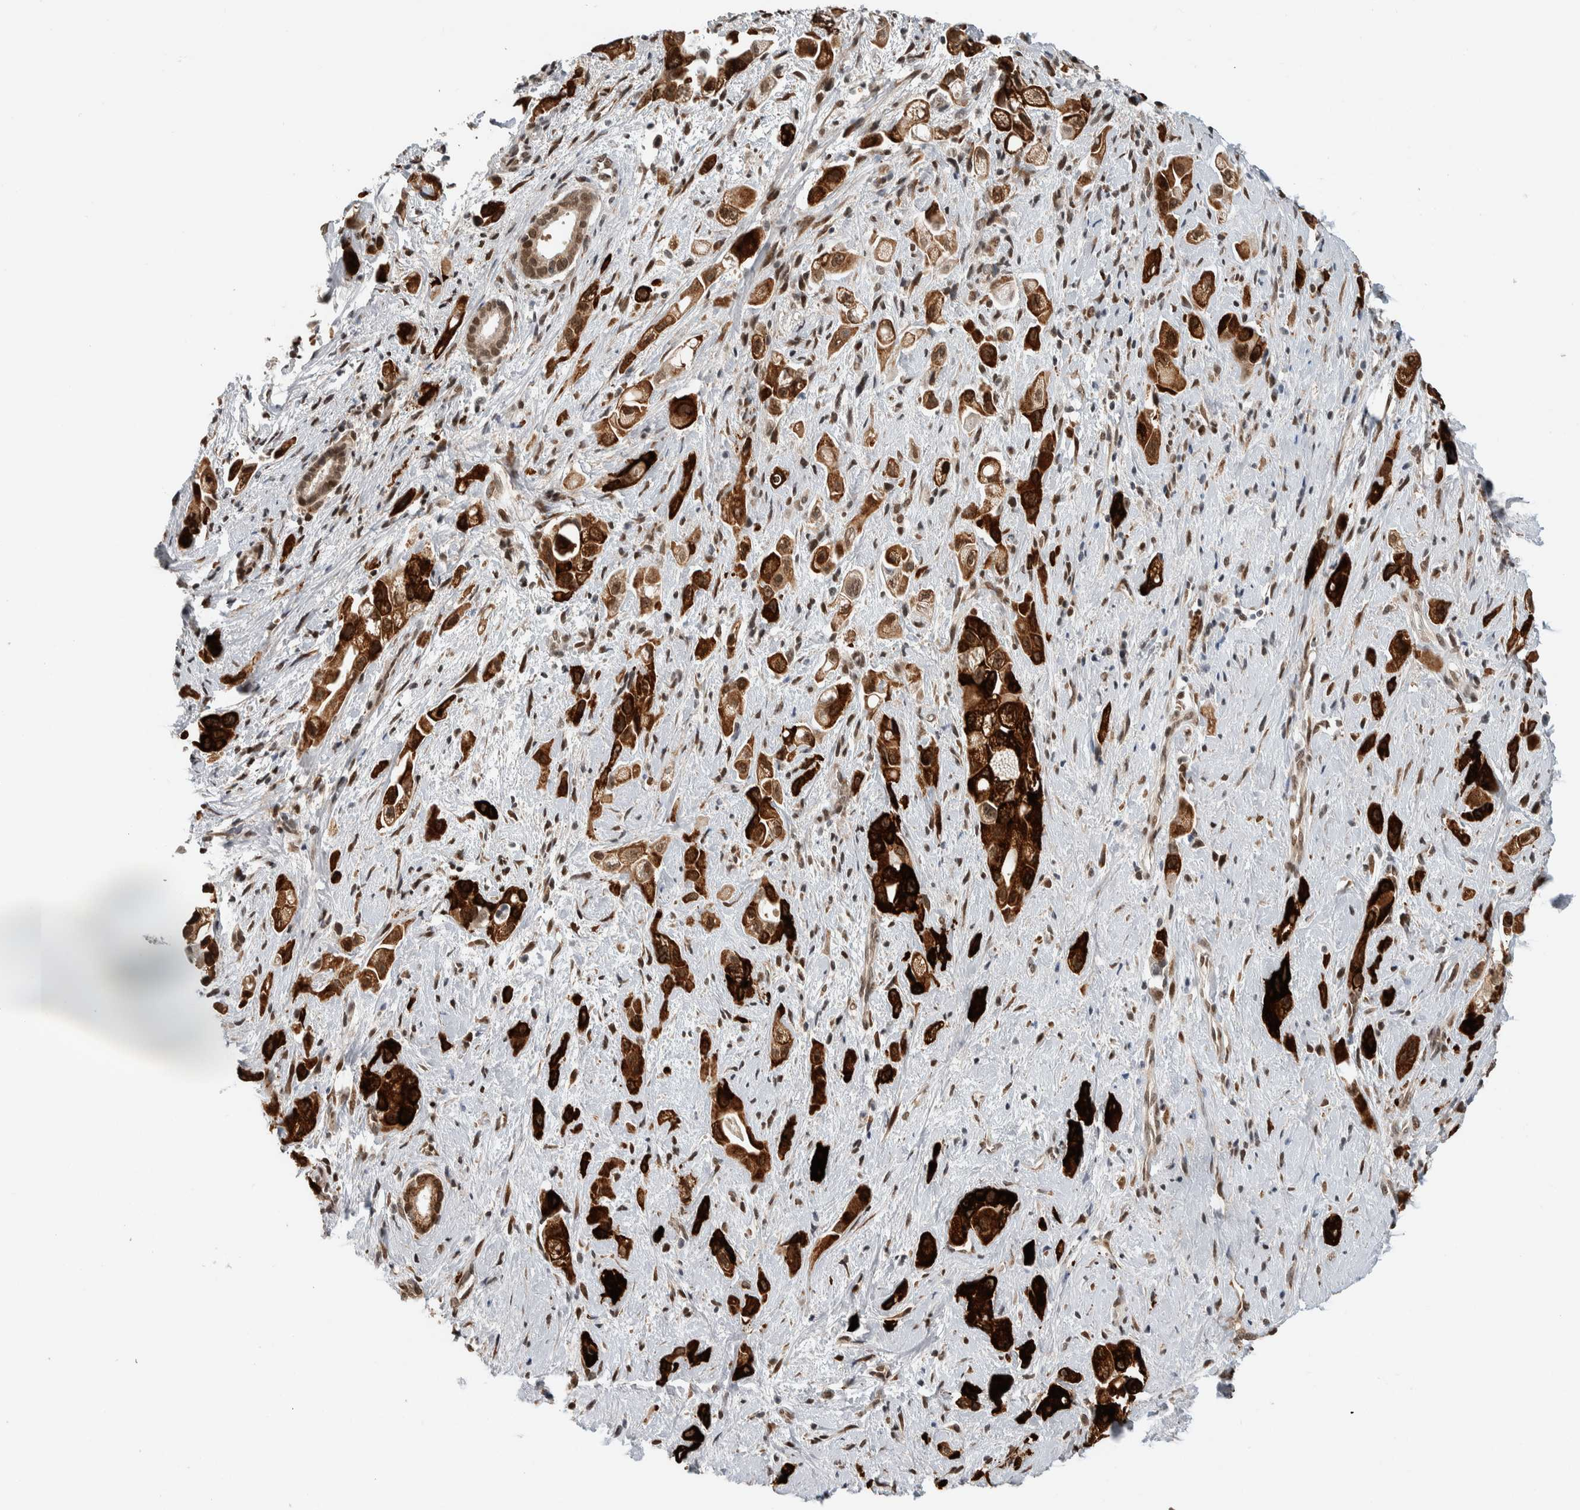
{"staining": {"intensity": "strong", "quantity": ">75%", "location": "cytoplasmic/membranous,nuclear"}, "tissue": "pancreatic cancer", "cell_type": "Tumor cells", "image_type": "cancer", "snomed": [{"axis": "morphology", "description": "Adenocarcinoma, NOS"}, {"axis": "topography", "description": "Pancreas"}], "caption": "Immunohistochemical staining of human adenocarcinoma (pancreatic) displays high levels of strong cytoplasmic/membranous and nuclear staining in about >75% of tumor cells.", "gene": "TNRC18", "patient": {"sex": "female", "age": 66}}